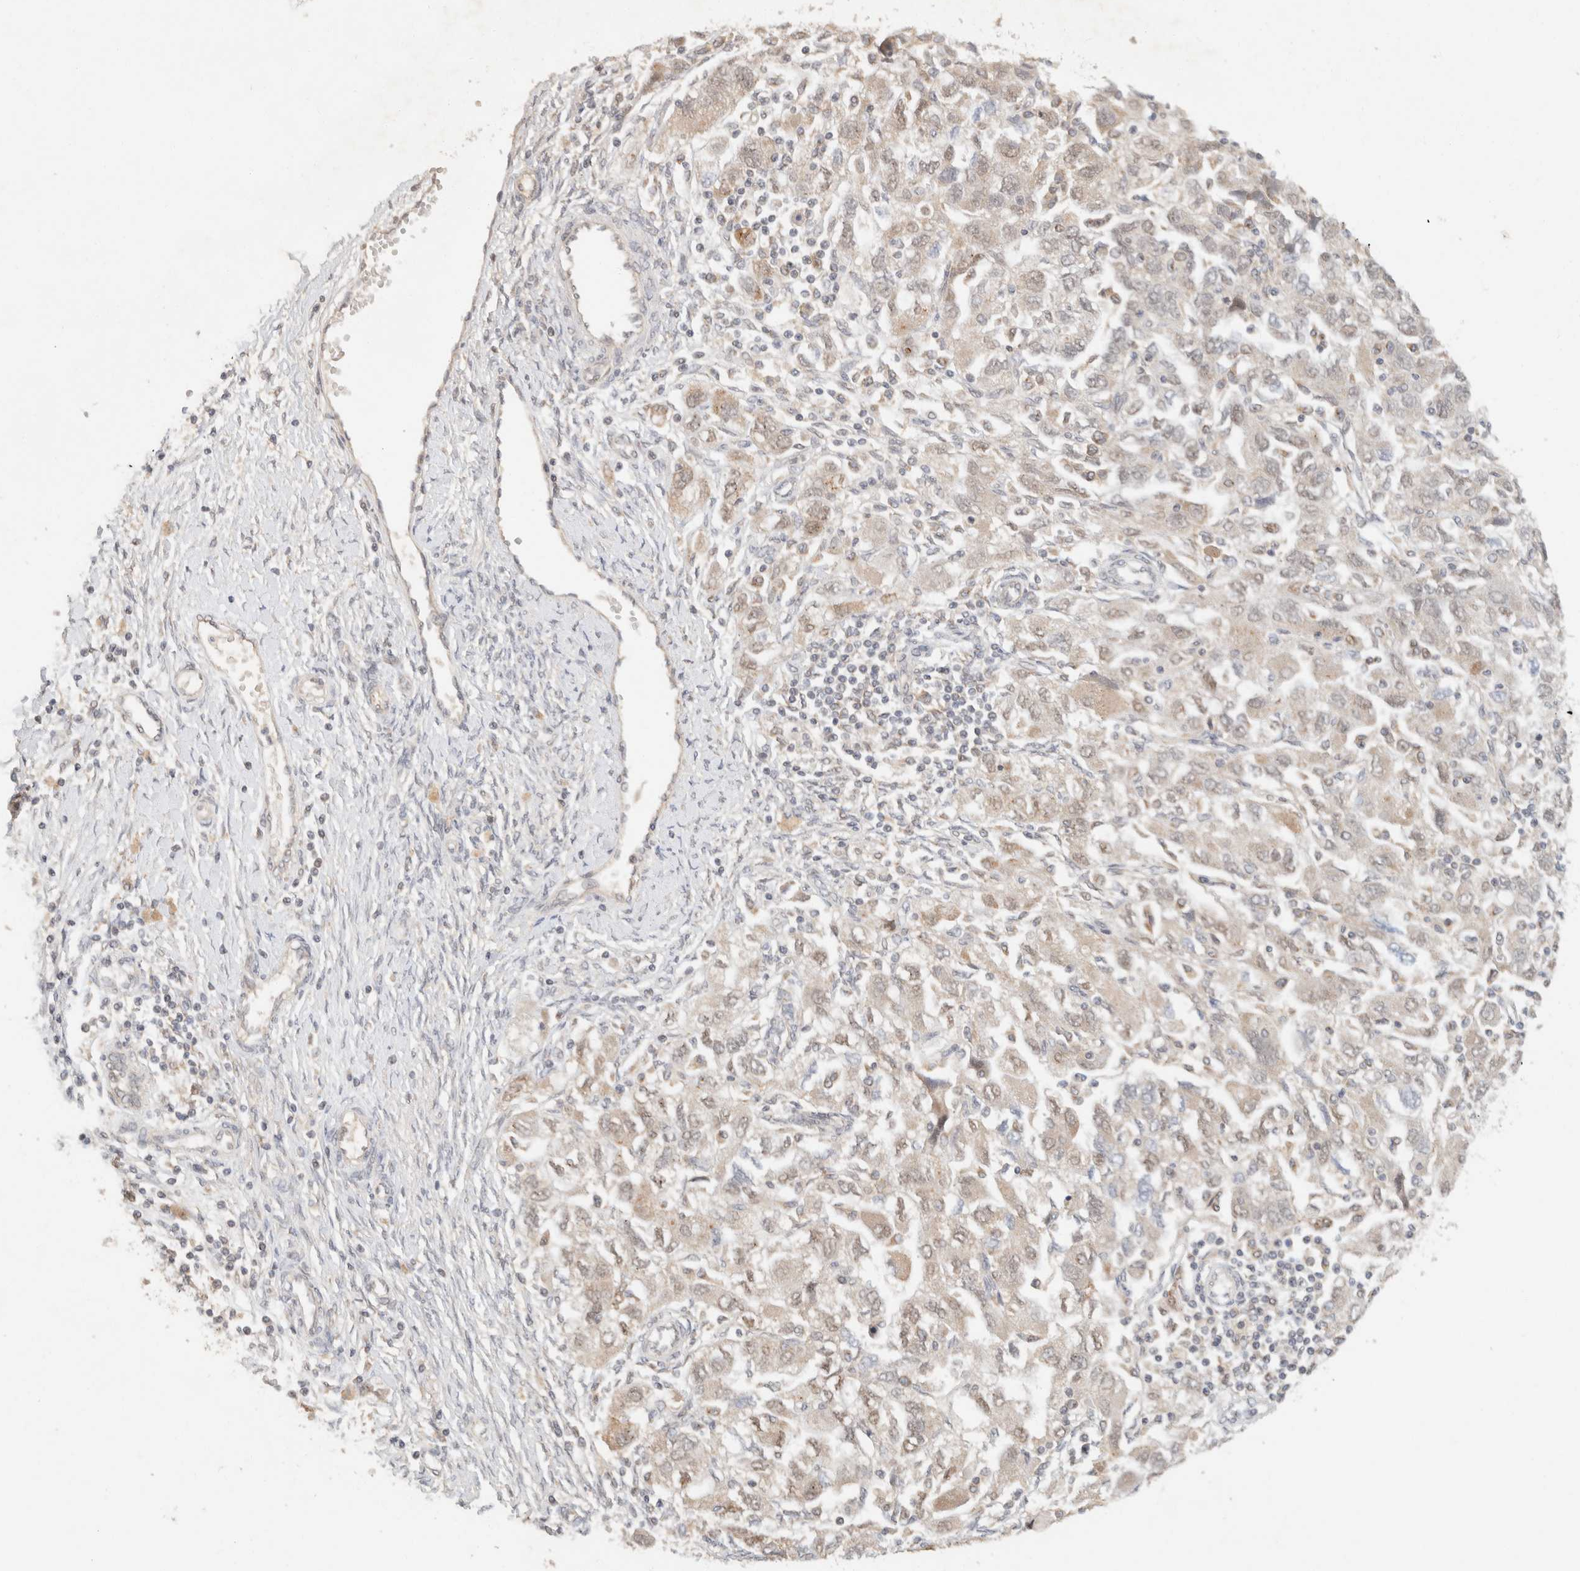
{"staining": {"intensity": "weak", "quantity": "<25%", "location": "nuclear"}, "tissue": "ovarian cancer", "cell_type": "Tumor cells", "image_type": "cancer", "snomed": [{"axis": "morphology", "description": "Carcinoma, NOS"}, {"axis": "morphology", "description": "Cystadenocarcinoma, serous, NOS"}, {"axis": "topography", "description": "Ovary"}], "caption": "Tumor cells are negative for brown protein staining in ovarian cancer (serous cystadenocarcinoma). Brightfield microscopy of immunohistochemistry (IHC) stained with DAB (3,3'-diaminobenzidine) (brown) and hematoxylin (blue), captured at high magnification.", "gene": "TACC1", "patient": {"sex": "female", "age": 69}}